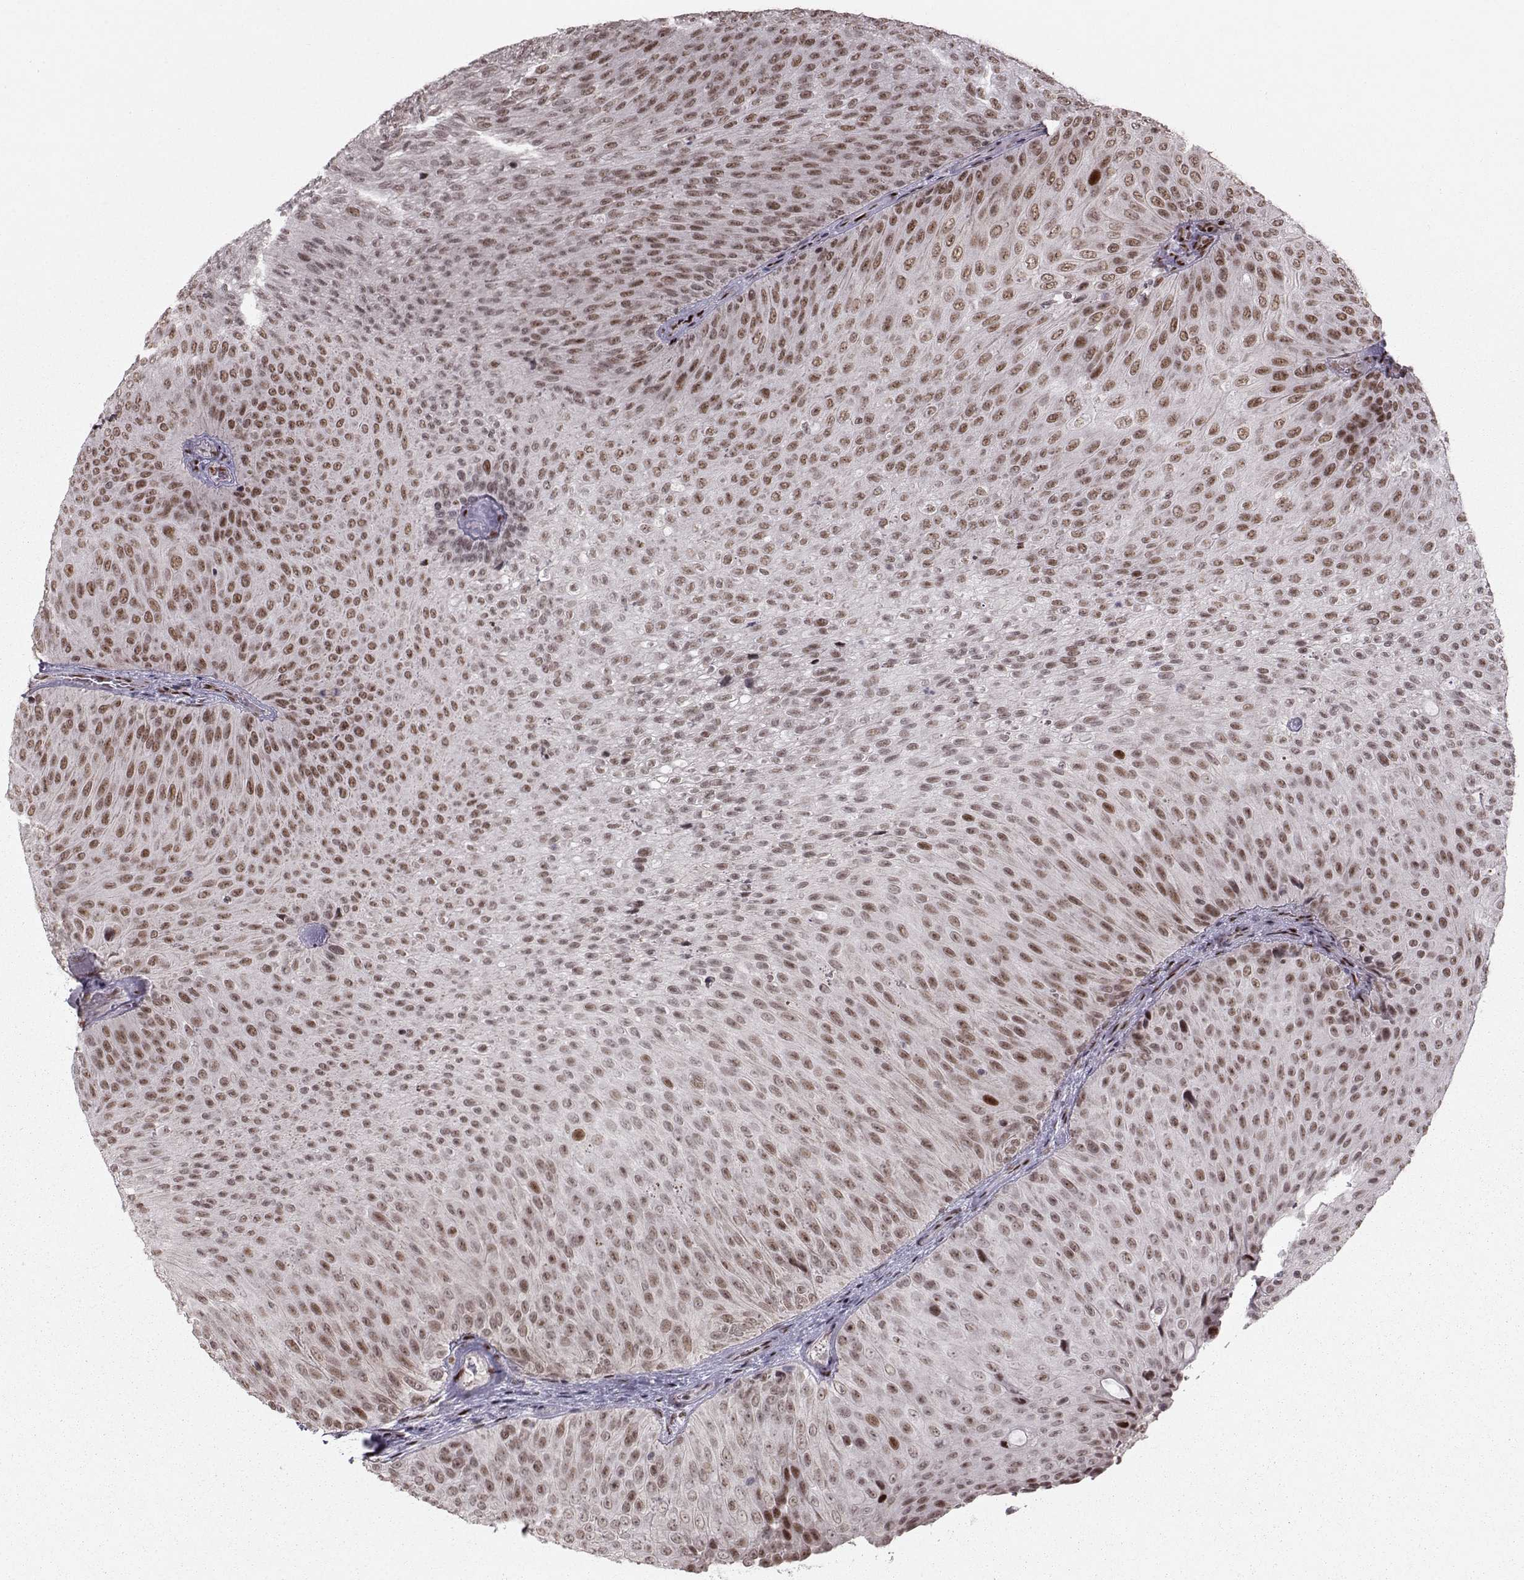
{"staining": {"intensity": "moderate", "quantity": "25%-75%", "location": "nuclear"}, "tissue": "urothelial cancer", "cell_type": "Tumor cells", "image_type": "cancer", "snomed": [{"axis": "morphology", "description": "Urothelial carcinoma, Low grade"}, {"axis": "topography", "description": "Urinary bladder"}], "caption": "A brown stain shows moderate nuclear positivity of a protein in human urothelial cancer tumor cells.", "gene": "SNAPC2", "patient": {"sex": "male", "age": 78}}